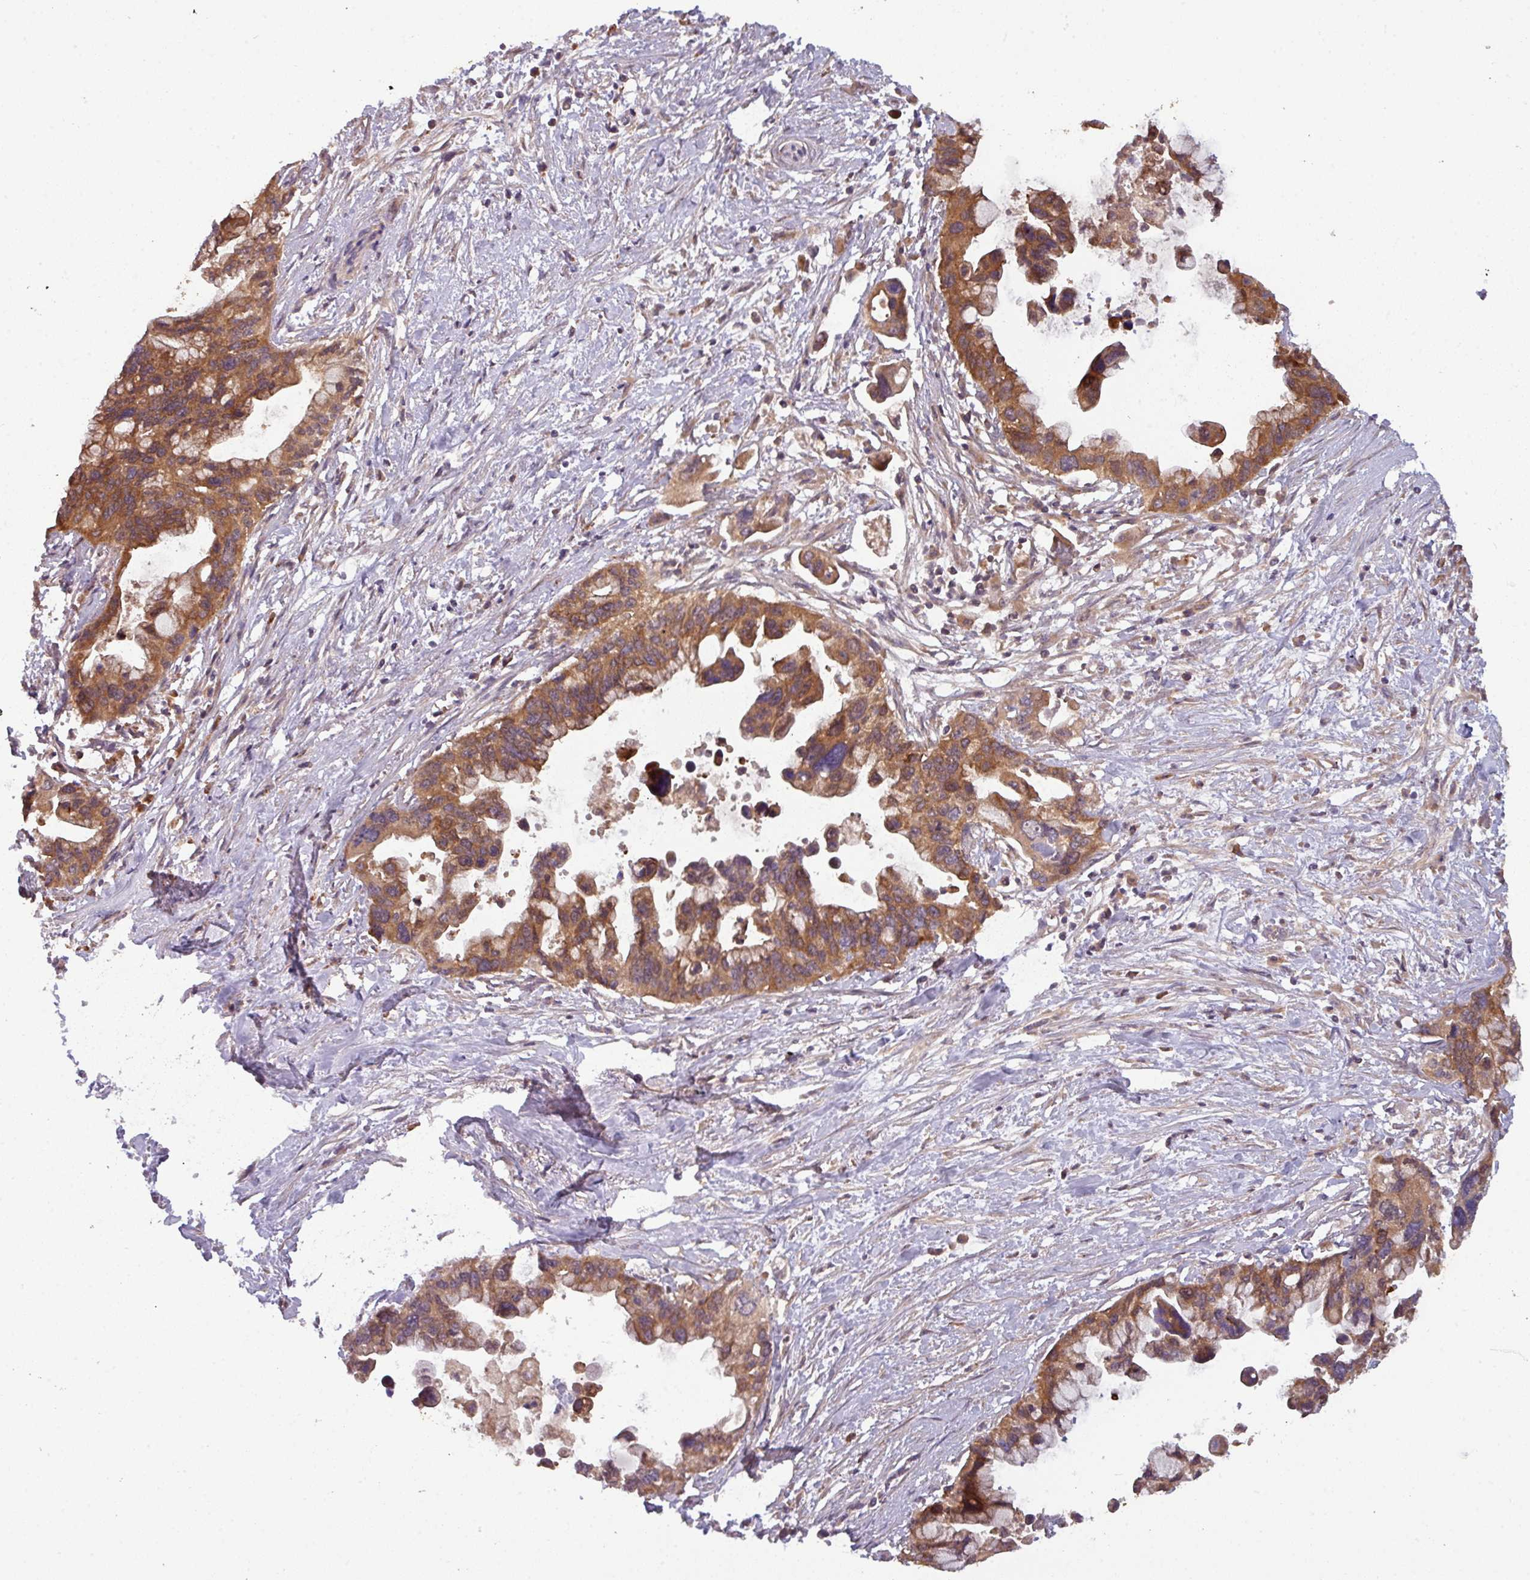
{"staining": {"intensity": "strong", "quantity": ">75%", "location": "cytoplasmic/membranous"}, "tissue": "pancreatic cancer", "cell_type": "Tumor cells", "image_type": "cancer", "snomed": [{"axis": "morphology", "description": "Adenocarcinoma, NOS"}, {"axis": "topography", "description": "Pancreas"}], "caption": "Protein staining reveals strong cytoplasmic/membranous staining in approximately >75% of tumor cells in pancreatic cancer.", "gene": "GSKIP", "patient": {"sex": "female", "age": 83}}